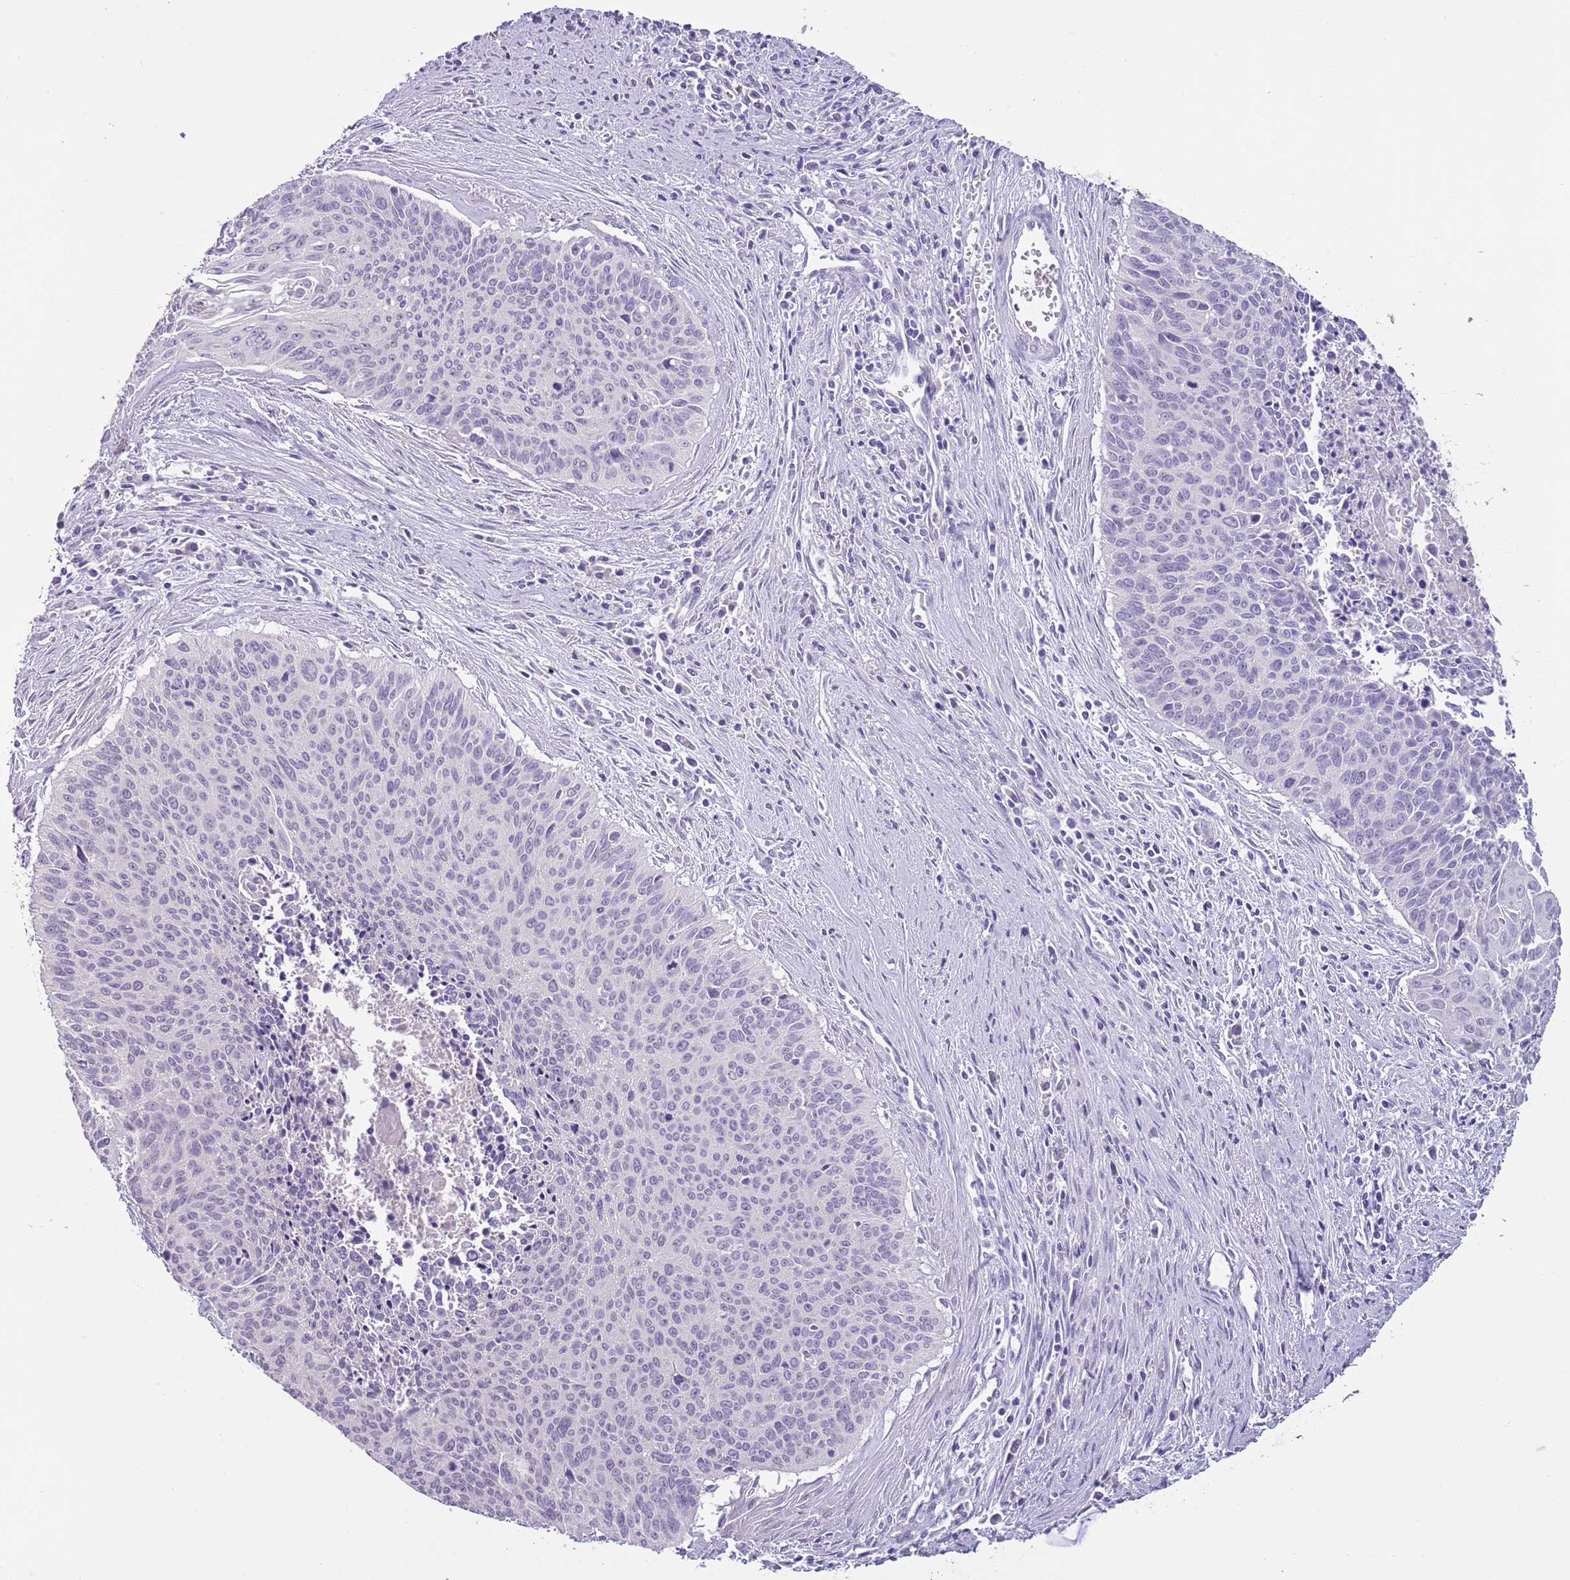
{"staining": {"intensity": "negative", "quantity": "none", "location": "none"}, "tissue": "cervical cancer", "cell_type": "Tumor cells", "image_type": "cancer", "snomed": [{"axis": "morphology", "description": "Squamous cell carcinoma, NOS"}, {"axis": "topography", "description": "Cervix"}], "caption": "The histopathology image demonstrates no significant staining in tumor cells of cervical cancer.", "gene": "SLC35E3", "patient": {"sex": "female", "age": 55}}